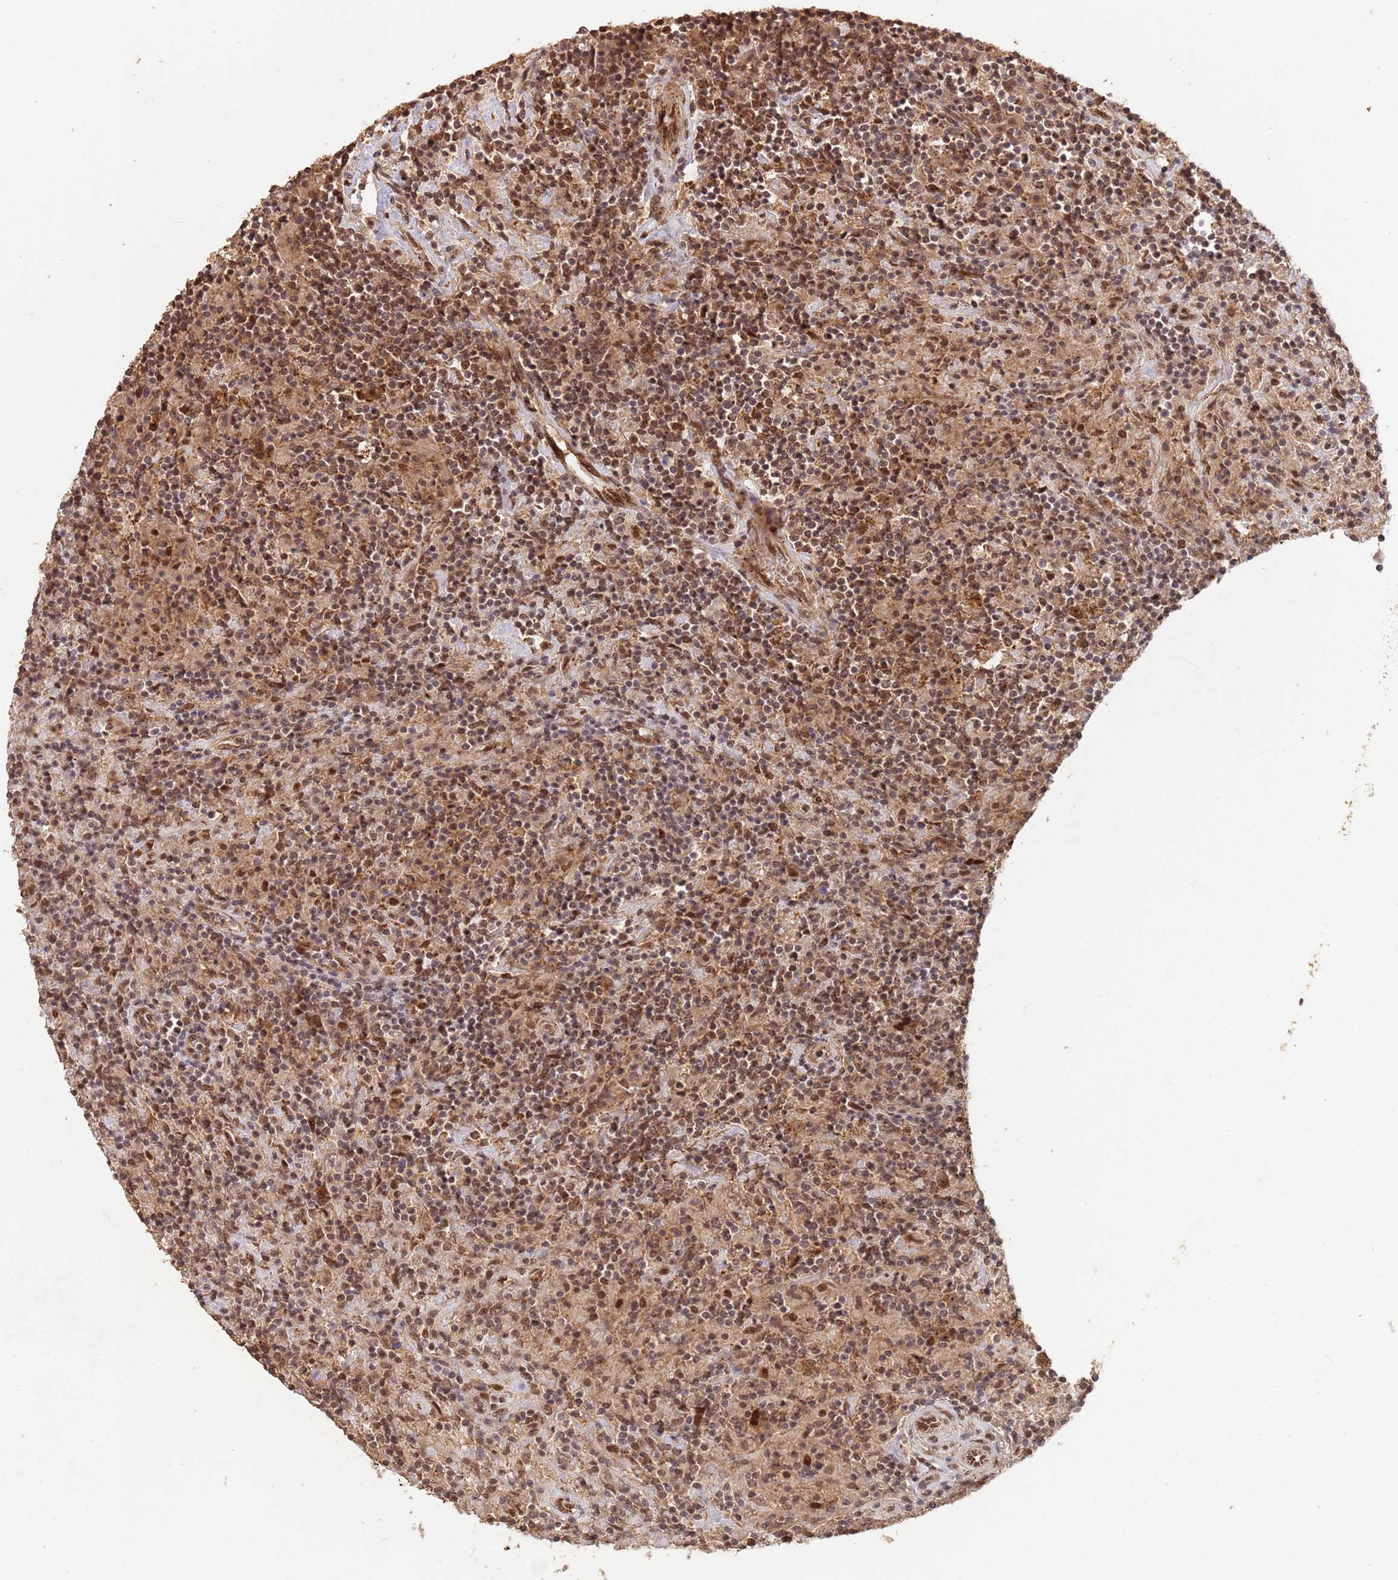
{"staining": {"intensity": "moderate", "quantity": ">75%", "location": "nuclear"}, "tissue": "lymphoma", "cell_type": "Tumor cells", "image_type": "cancer", "snomed": [{"axis": "morphology", "description": "Hodgkin's disease, NOS"}, {"axis": "topography", "description": "Lymph node"}], "caption": "A brown stain labels moderate nuclear staining of a protein in human Hodgkin's disease tumor cells.", "gene": "RFXANK", "patient": {"sex": "male", "age": 70}}